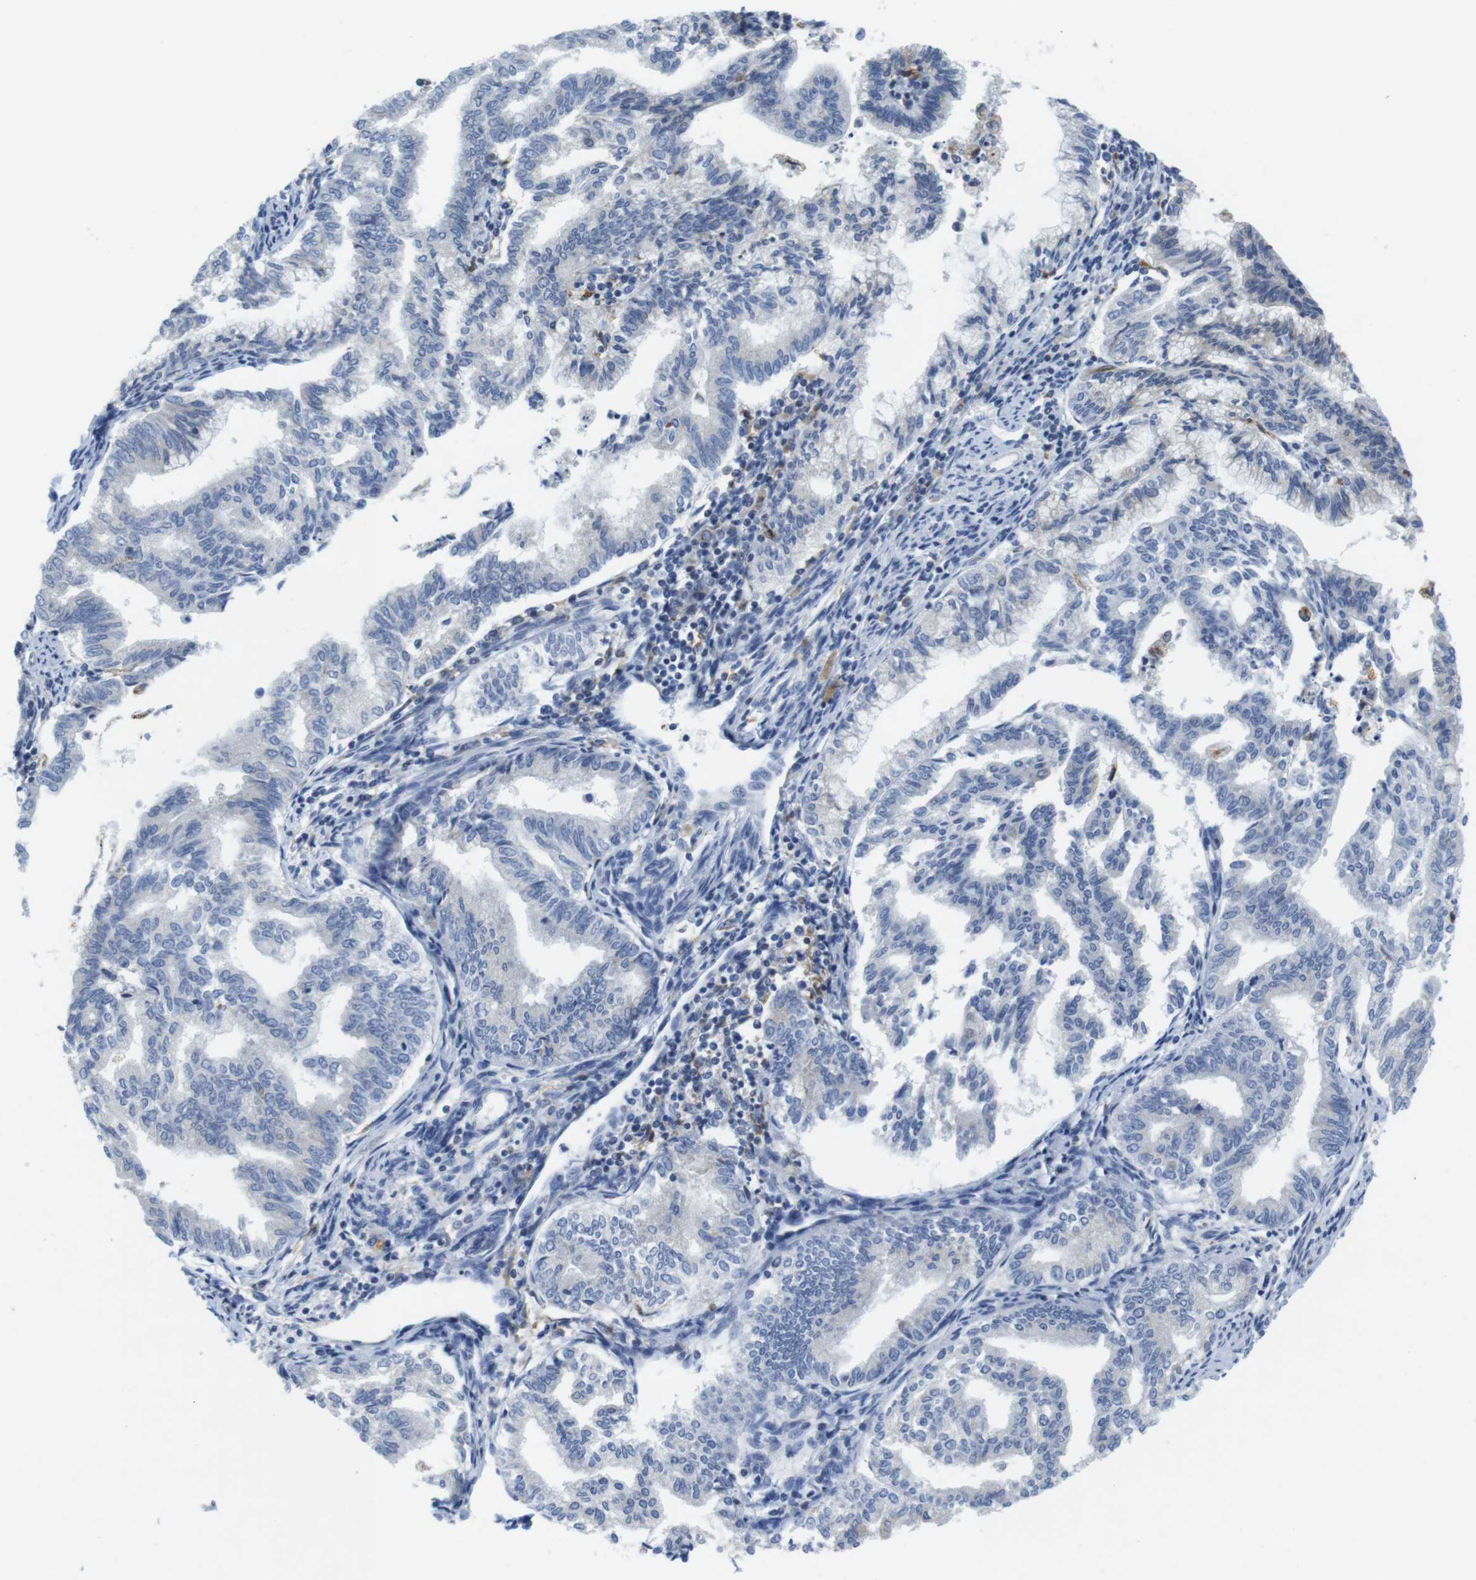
{"staining": {"intensity": "negative", "quantity": "none", "location": "none"}, "tissue": "endometrial cancer", "cell_type": "Tumor cells", "image_type": "cancer", "snomed": [{"axis": "morphology", "description": "Adenocarcinoma, NOS"}, {"axis": "topography", "description": "Endometrium"}], "caption": "Image shows no protein staining in tumor cells of endometrial cancer (adenocarcinoma) tissue.", "gene": "CNGA2", "patient": {"sex": "female", "age": 79}}